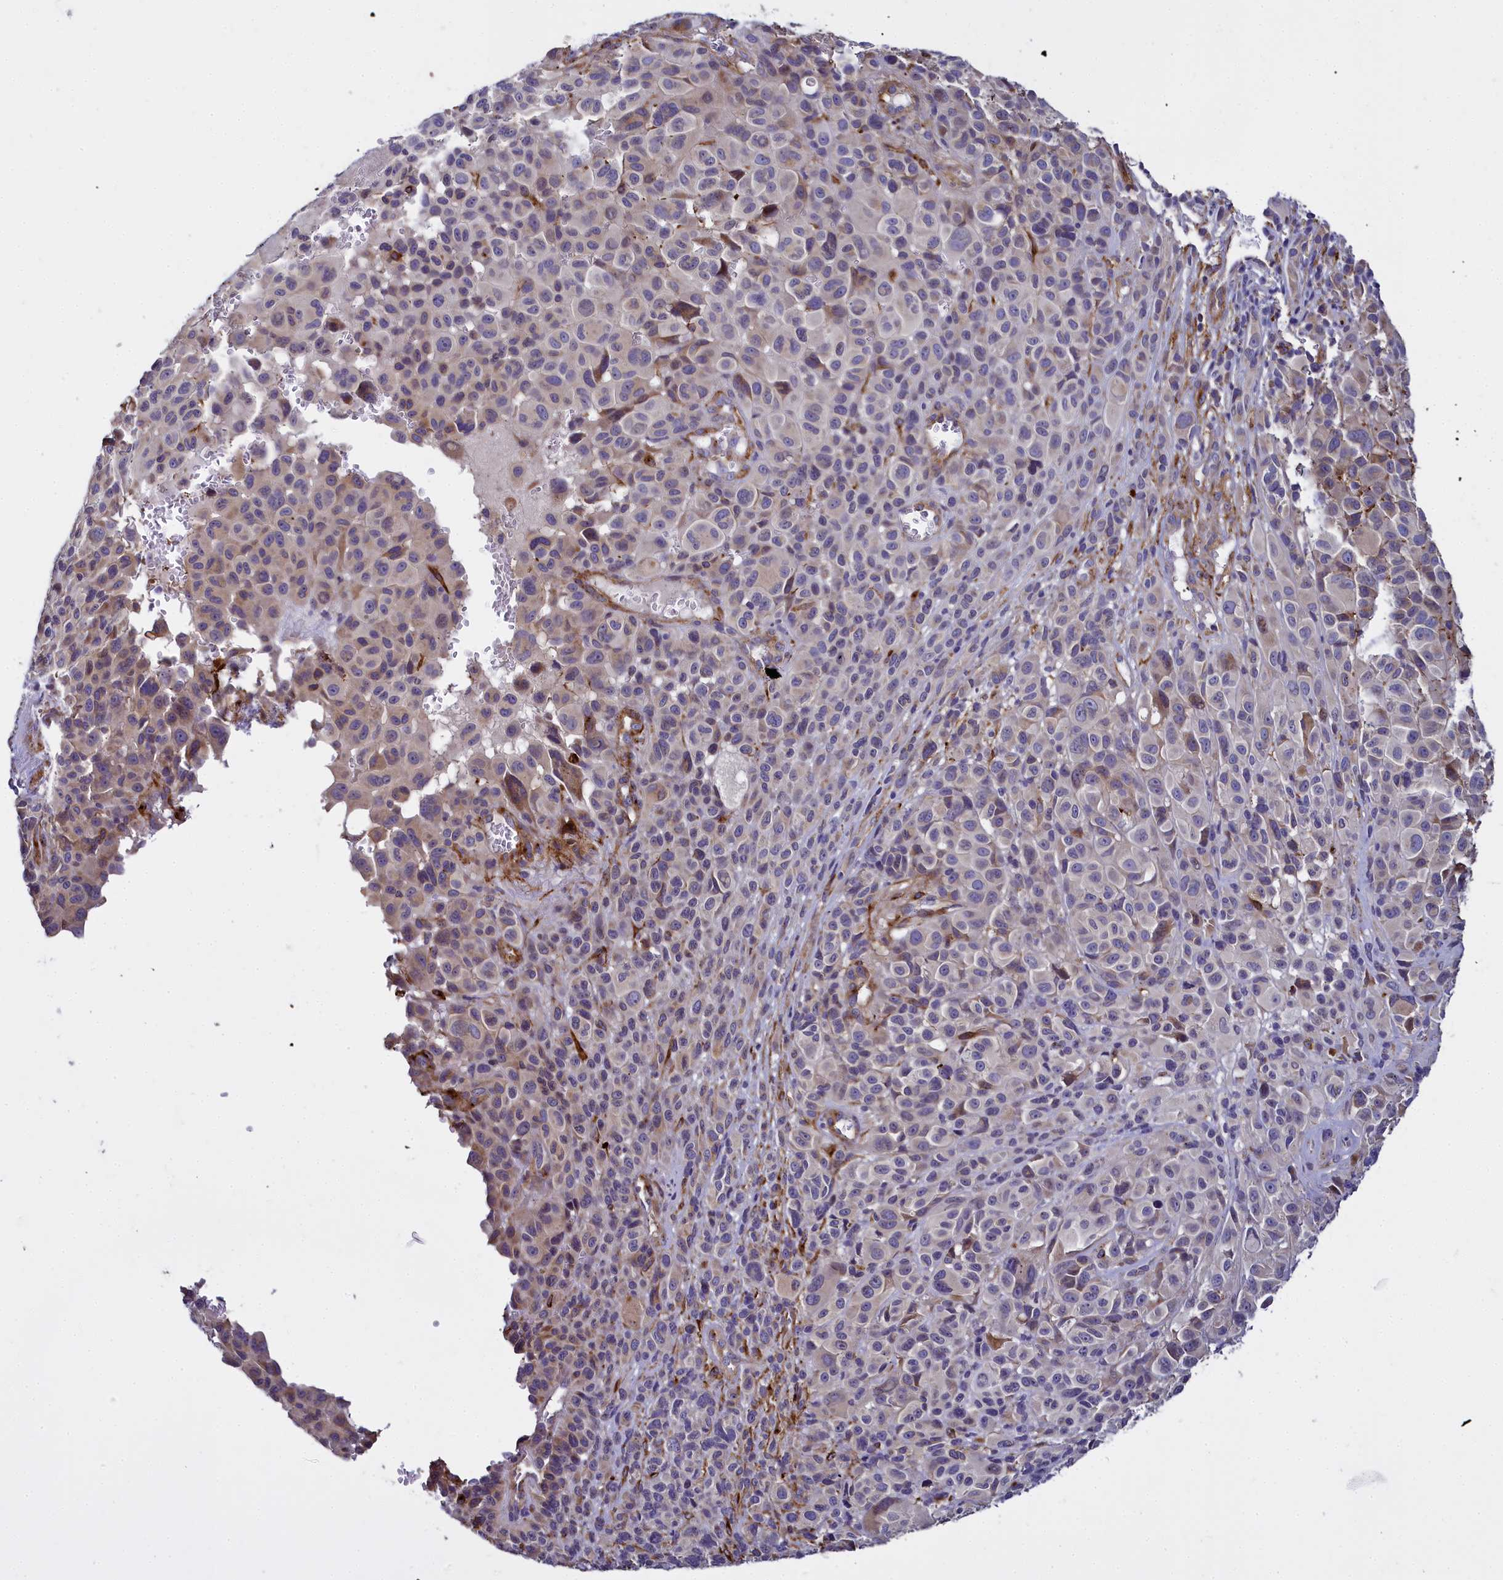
{"staining": {"intensity": "negative", "quantity": "none", "location": "none"}, "tissue": "melanoma", "cell_type": "Tumor cells", "image_type": "cancer", "snomed": [{"axis": "morphology", "description": "Malignant melanoma, NOS"}, {"axis": "topography", "description": "Skin of trunk"}], "caption": "A high-resolution image shows immunohistochemistry staining of melanoma, which reveals no significant expression in tumor cells.", "gene": "MRC2", "patient": {"sex": "male", "age": 71}}